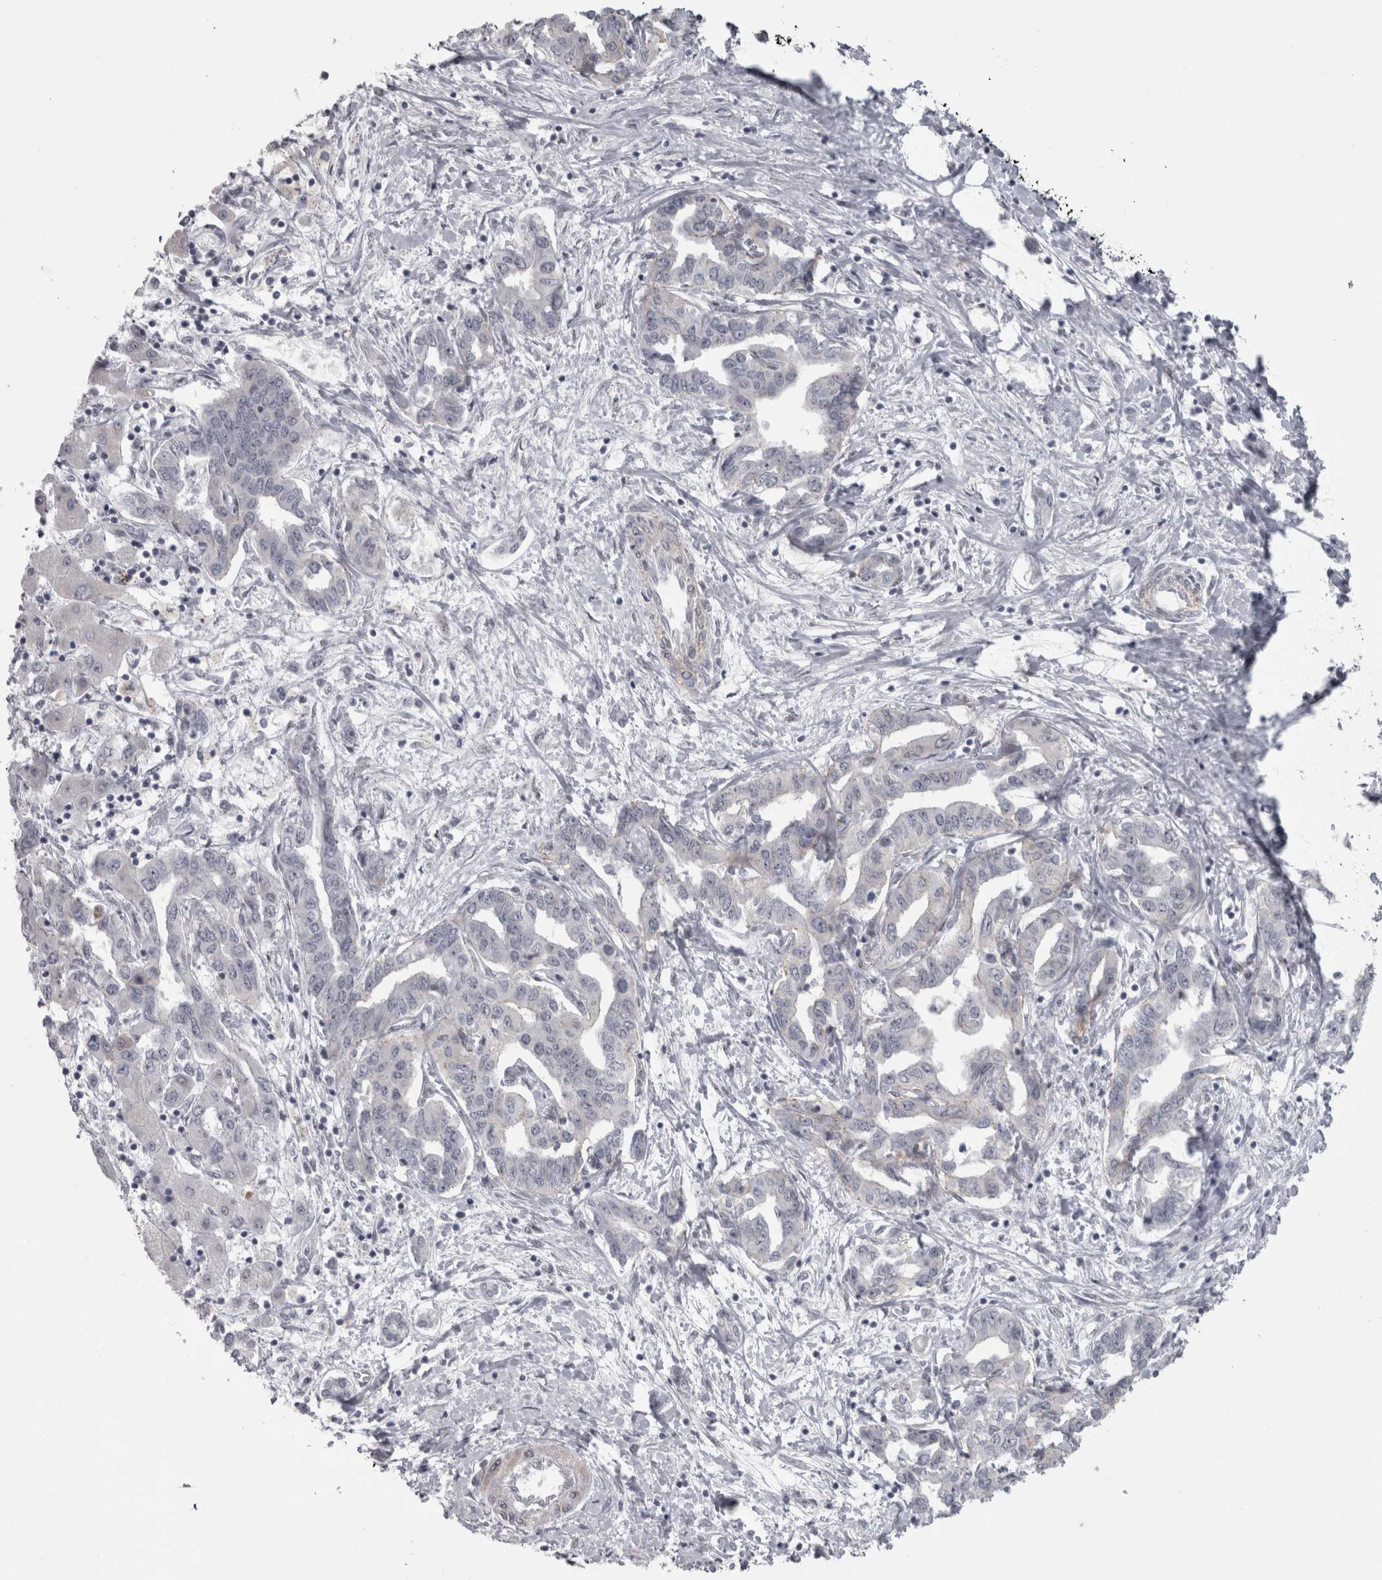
{"staining": {"intensity": "negative", "quantity": "none", "location": "none"}, "tissue": "liver cancer", "cell_type": "Tumor cells", "image_type": "cancer", "snomed": [{"axis": "morphology", "description": "Cholangiocarcinoma"}, {"axis": "topography", "description": "Liver"}], "caption": "Immunohistochemistry photomicrograph of neoplastic tissue: cholangiocarcinoma (liver) stained with DAB shows no significant protein expression in tumor cells. The staining is performed using DAB (3,3'-diaminobenzidine) brown chromogen with nuclei counter-stained in using hematoxylin.", "gene": "PPP1R12B", "patient": {"sex": "male", "age": 59}}